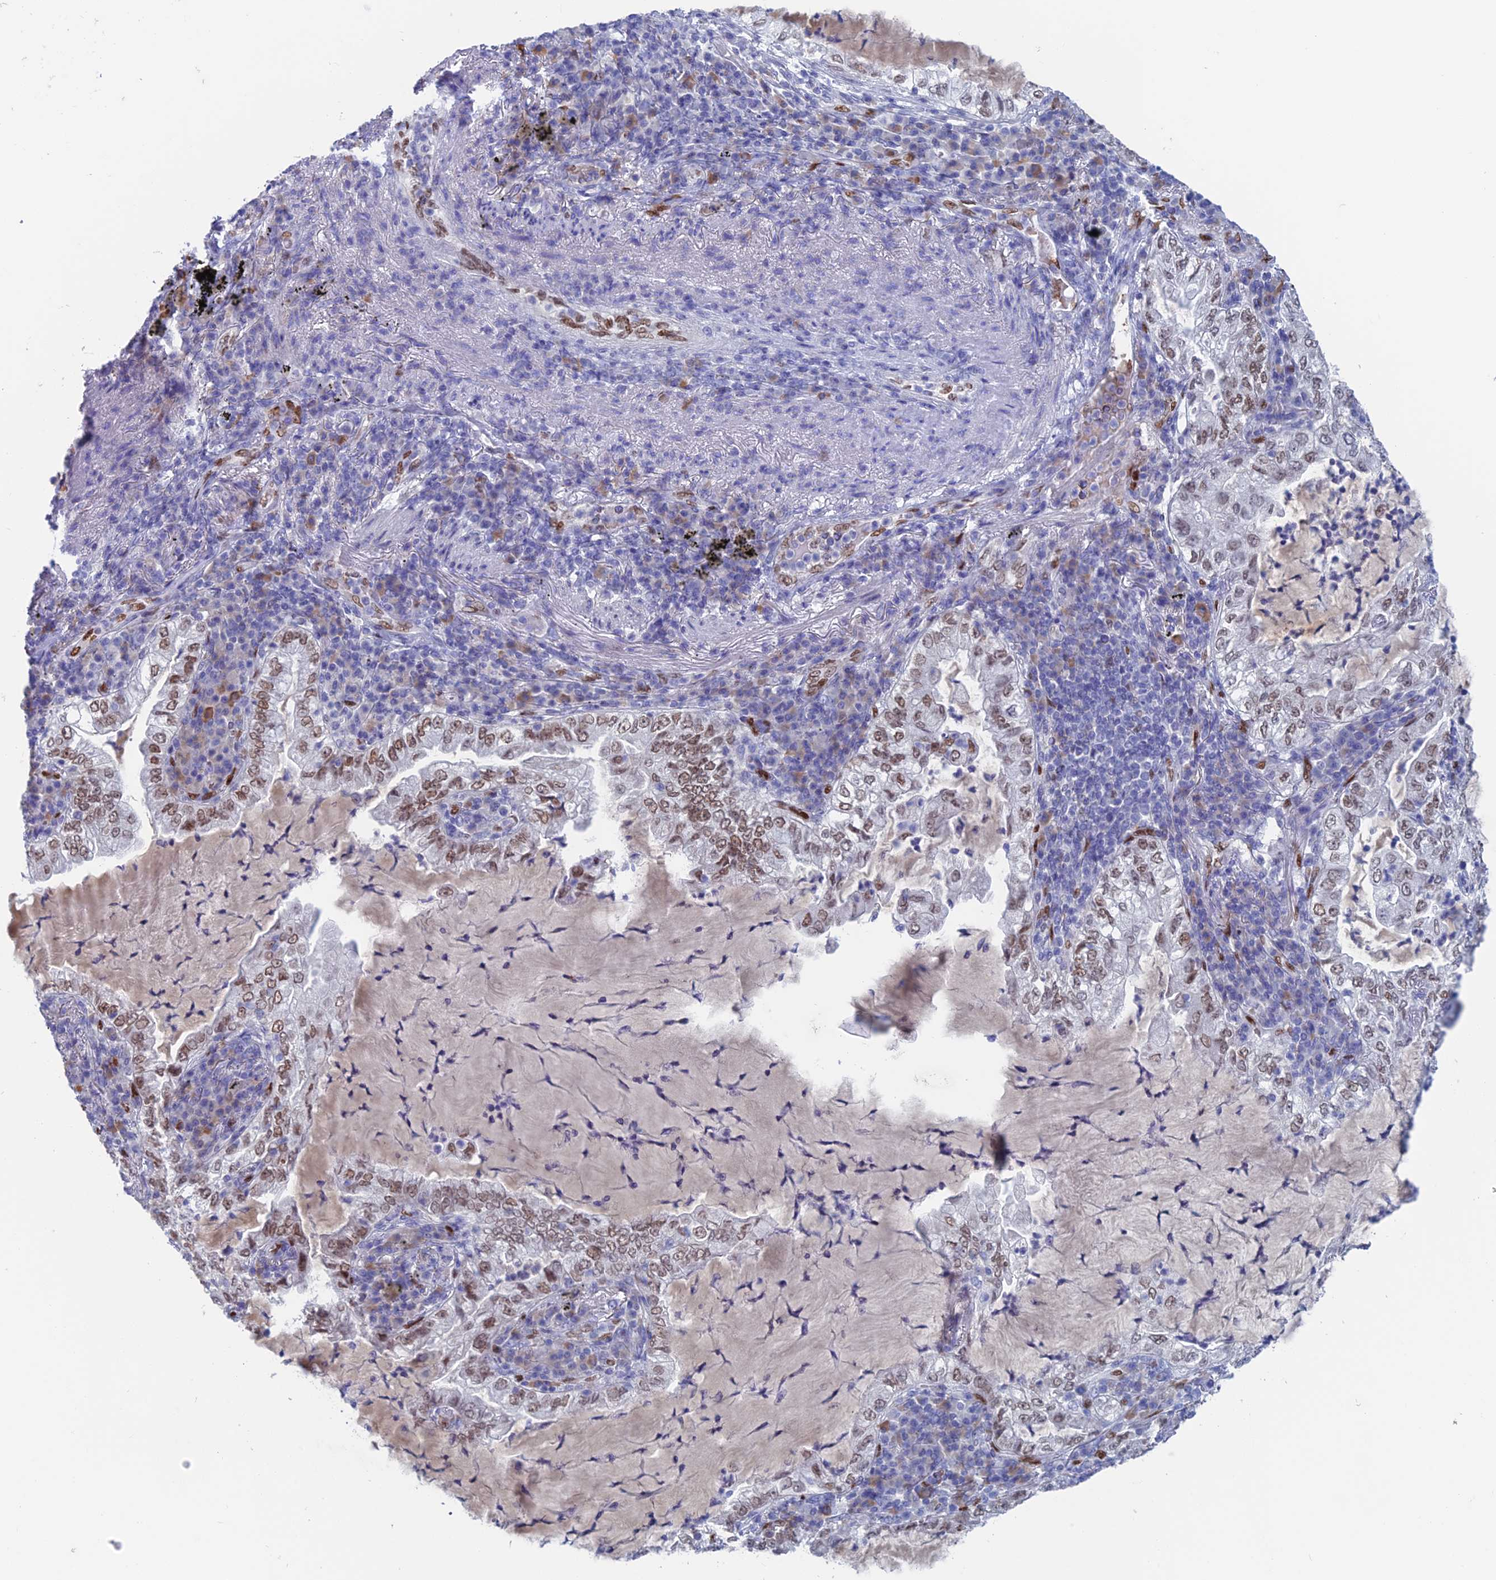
{"staining": {"intensity": "moderate", "quantity": "25%-75%", "location": "nuclear"}, "tissue": "lung cancer", "cell_type": "Tumor cells", "image_type": "cancer", "snomed": [{"axis": "morphology", "description": "Adenocarcinoma, NOS"}, {"axis": "topography", "description": "Lung"}], "caption": "Protein analysis of lung adenocarcinoma tissue demonstrates moderate nuclear positivity in approximately 25%-75% of tumor cells.", "gene": "NOL4L", "patient": {"sex": "female", "age": 73}}